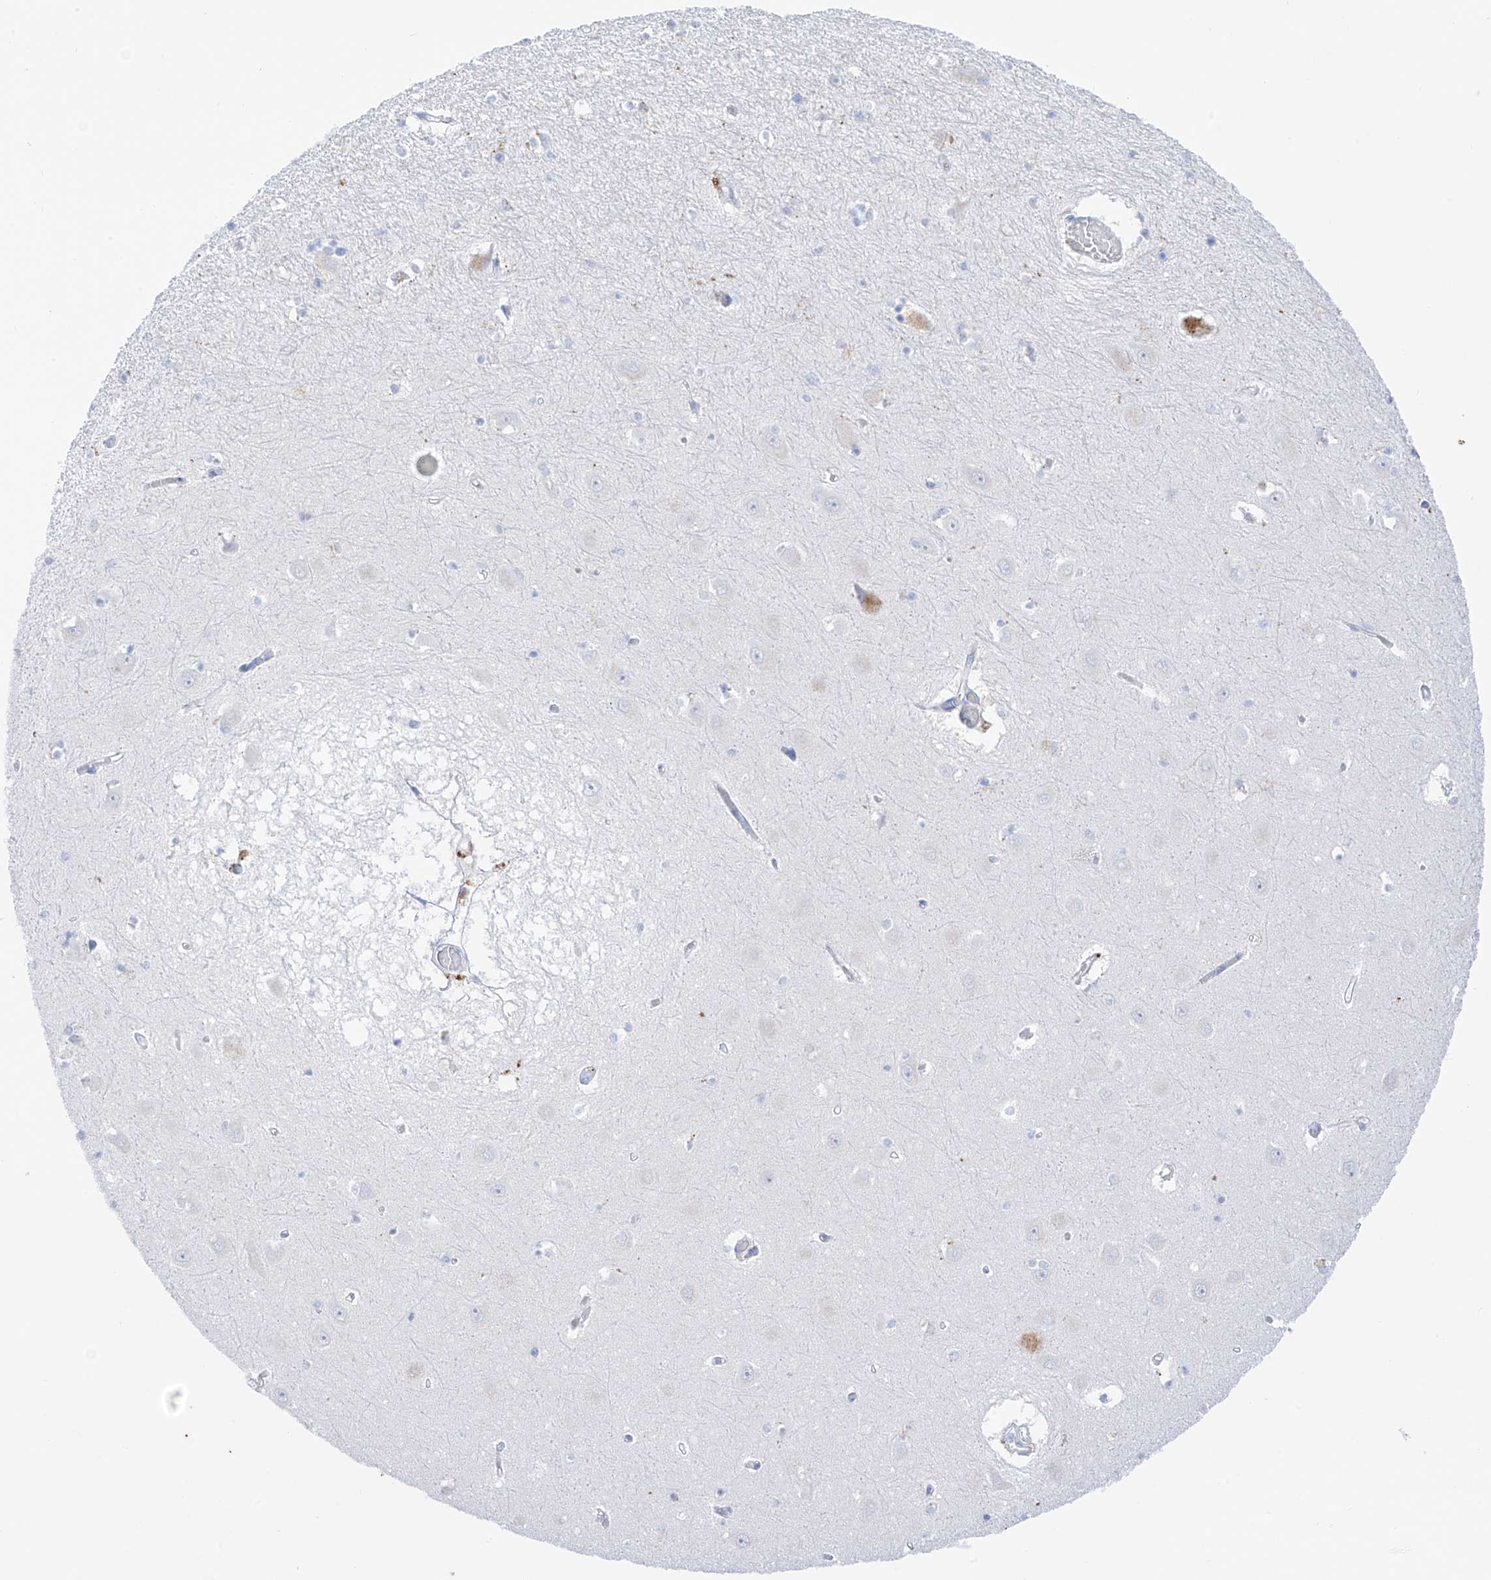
{"staining": {"intensity": "negative", "quantity": "none", "location": "none"}, "tissue": "hippocampus", "cell_type": "Glial cells", "image_type": "normal", "snomed": [{"axis": "morphology", "description": "Normal tissue, NOS"}, {"axis": "topography", "description": "Hippocampus"}], "caption": "IHC photomicrograph of benign human hippocampus stained for a protein (brown), which exhibits no expression in glial cells. Nuclei are stained in blue.", "gene": "PSPH", "patient": {"sex": "male", "age": 70}}